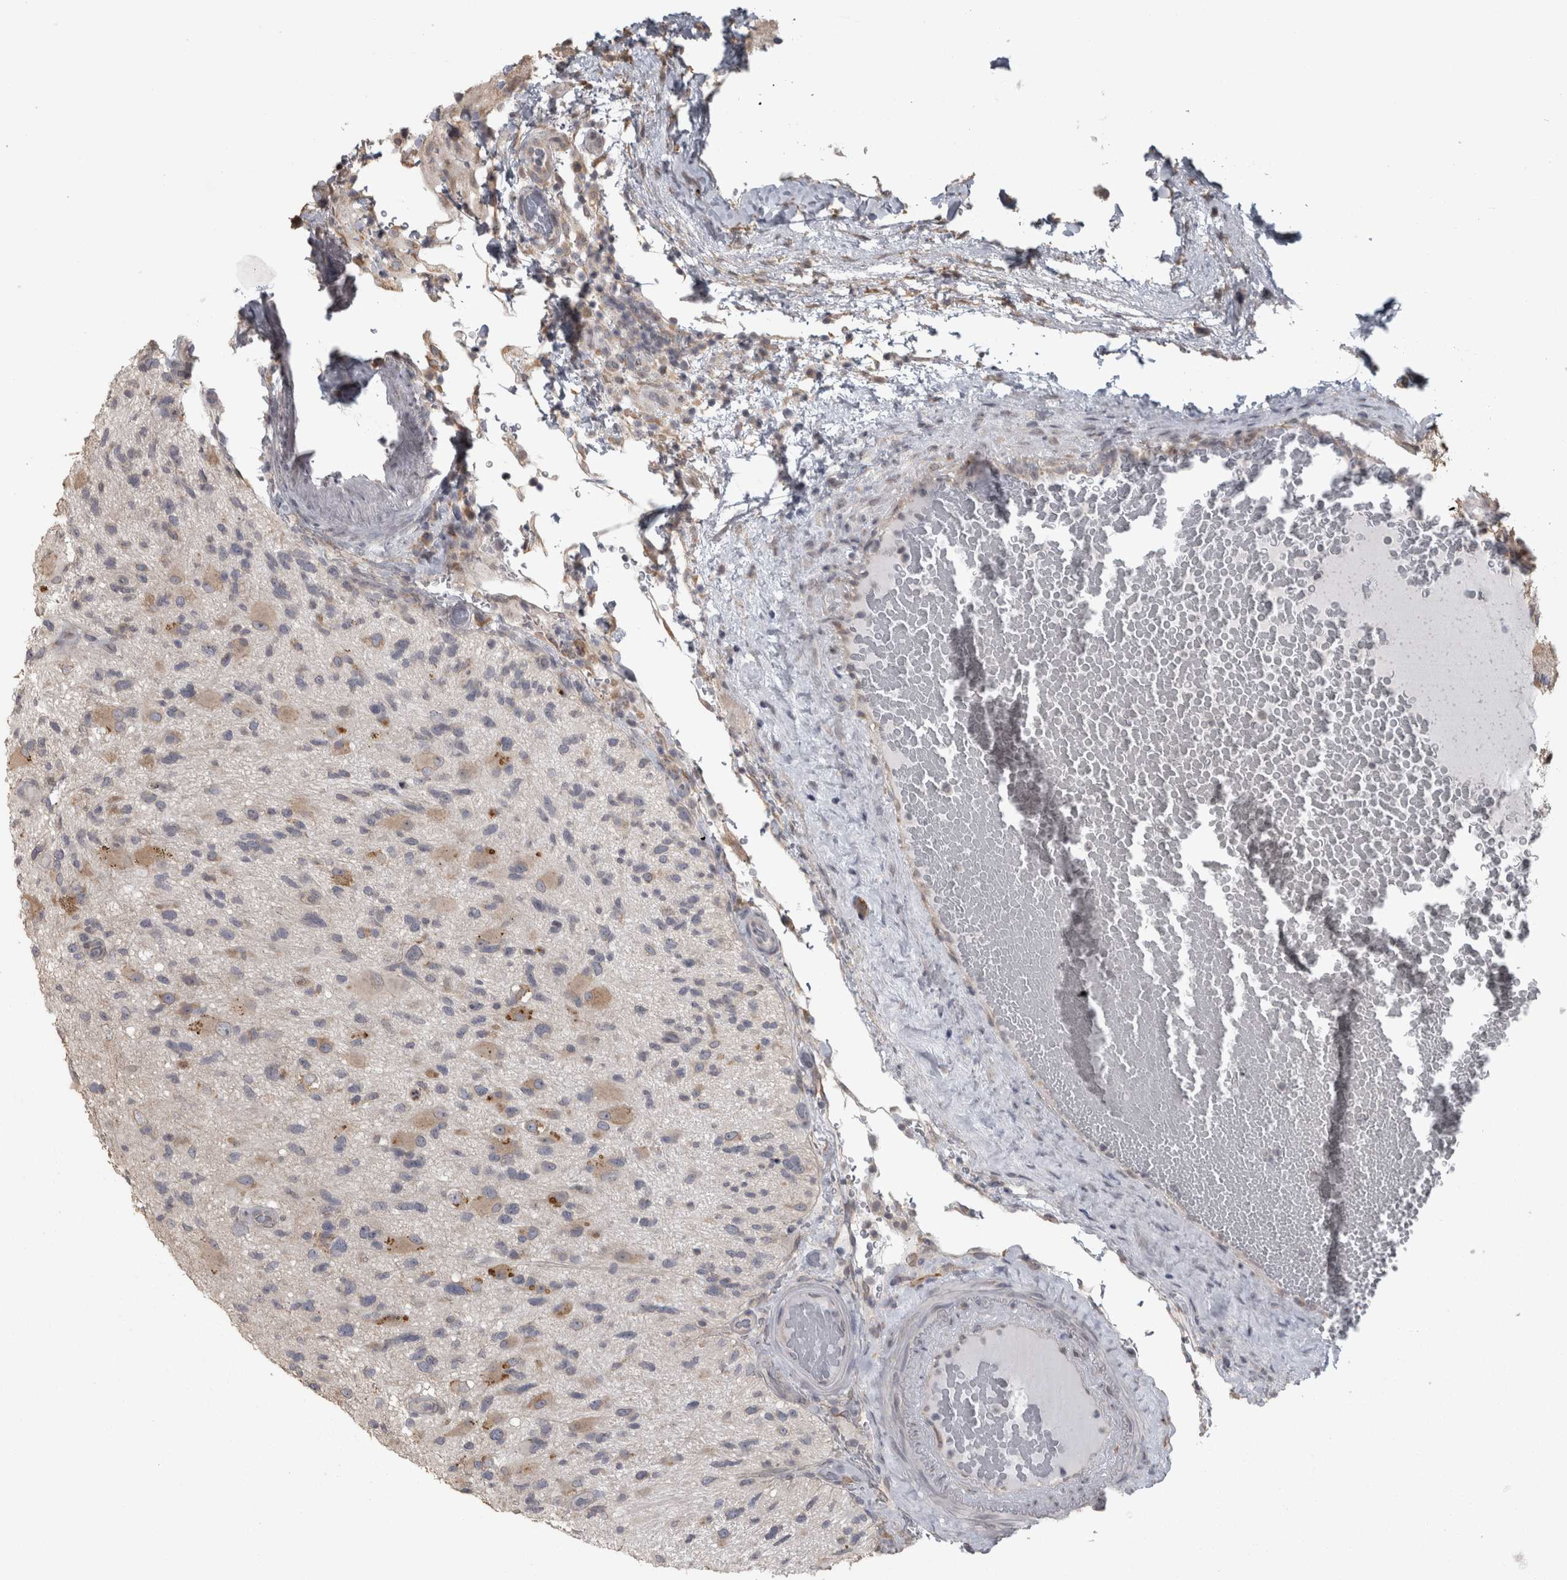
{"staining": {"intensity": "weak", "quantity": "<25%", "location": "cytoplasmic/membranous"}, "tissue": "glioma", "cell_type": "Tumor cells", "image_type": "cancer", "snomed": [{"axis": "morphology", "description": "Glioma, malignant, High grade"}, {"axis": "topography", "description": "Brain"}], "caption": "Immunohistochemistry of human glioma demonstrates no expression in tumor cells.", "gene": "RAB29", "patient": {"sex": "male", "age": 33}}